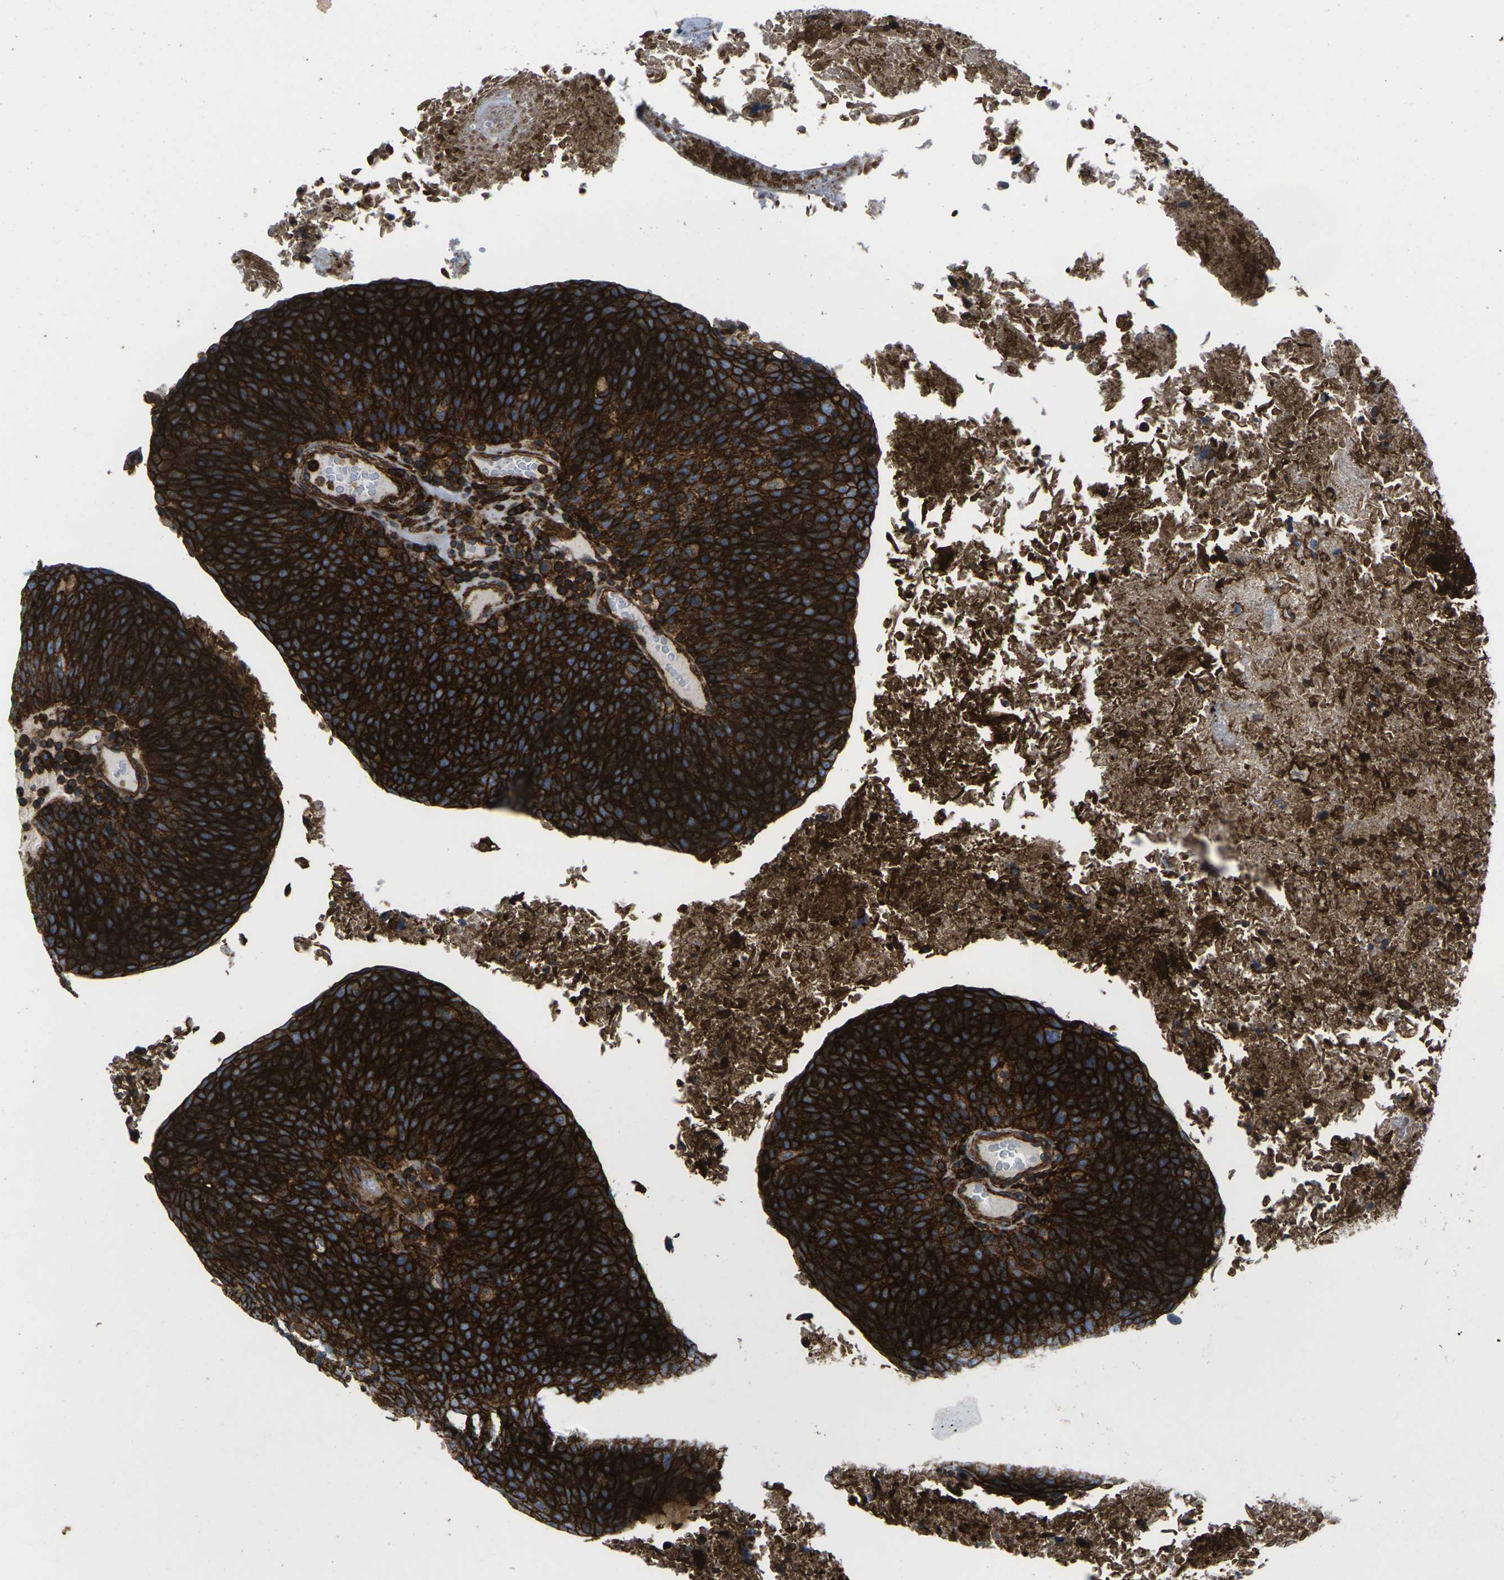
{"staining": {"intensity": "strong", "quantity": ">75%", "location": "cytoplasmic/membranous"}, "tissue": "head and neck cancer", "cell_type": "Tumor cells", "image_type": "cancer", "snomed": [{"axis": "morphology", "description": "Squamous cell carcinoma, NOS"}, {"axis": "morphology", "description": "Squamous cell carcinoma, metastatic, NOS"}, {"axis": "topography", "description": "Lymph node"}, {"axis": "topography", "description": "Head-Neck"}], "caption": "IHC (DAB) staining of human head and neck metastatic squamous cell carcinoma reveals strong cytoplasmic/membranous protein staining in approximately >75% of tumor cells. (DAB (3,3'-diaminobenzidine) IHC, brown staining for protein, blue staining for nuclei).", "gene": "IQGAP1", "patient": {"sex": "male", "age": 62}}